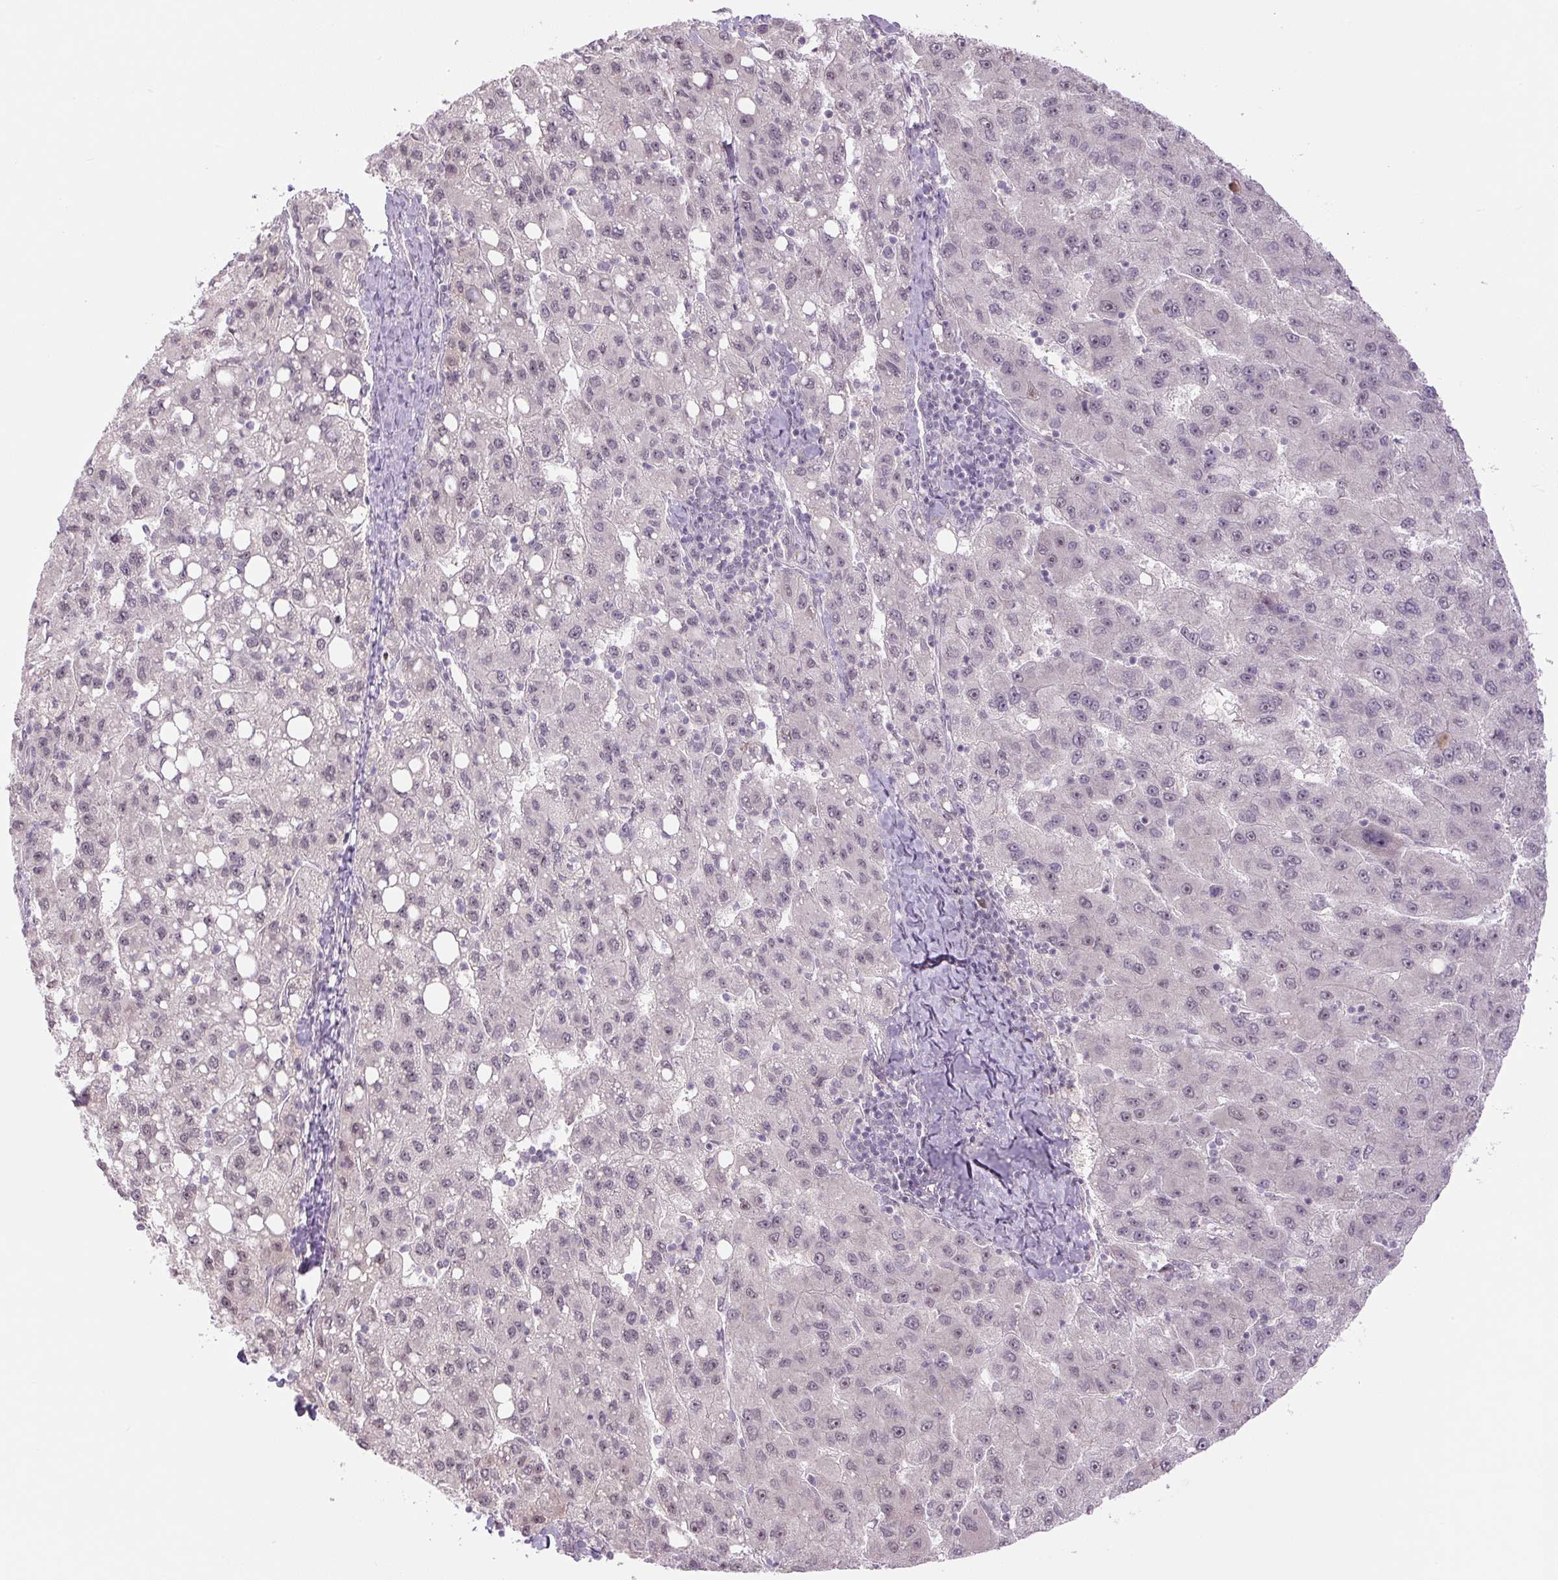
{"staining": {"intensity": "weak", "quantity": "<25%", "location": "nuclear"}, "tissue": "liver cancer", "cell_type": "Tumor cells", "image_type": "cancer", "snomed": [{"axis": "morphology", "description": "Carcinoma, Hepatocellular, NOS"}, {"axis": "topography", "description": "Liver"}], "caption": "High magnification brightfield microscopy of liver cancer (hepatocellular carcinoma) stained with DAB (brown) and counterstained with hematoxylin (blue): tumor cells show no significant staining. (Stains: DAB (3,3'-diaminobenzidine) IHC with hematoxylin counter stain, Microscopy: brightfield microscopy at high magnification).", "gene": "TCFL5", "patient": {"sex": "female", "age": 82}}